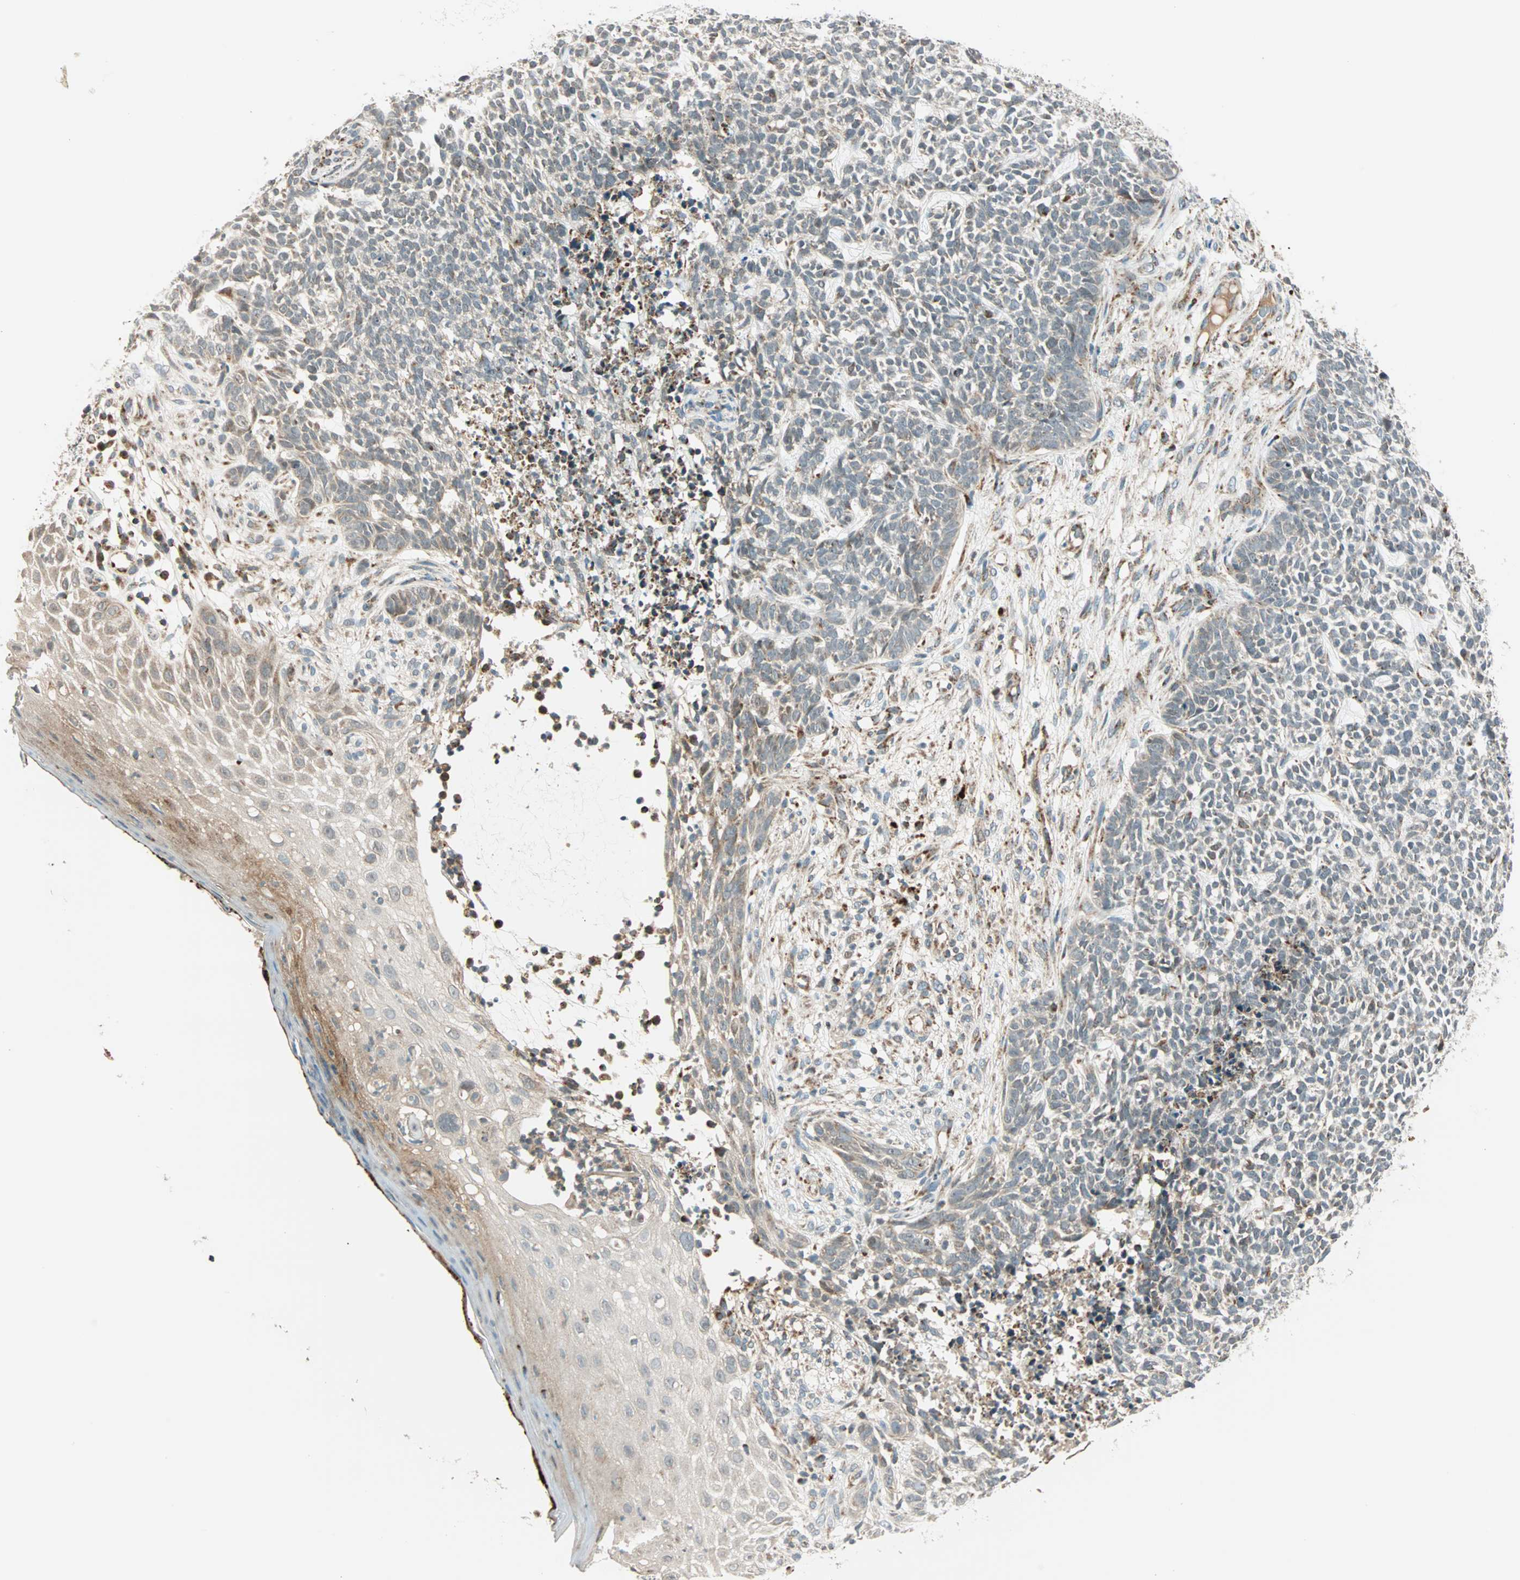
{"staining": {"intensity": "negative", "quantity": "none", "location": "none"}, "tissue": "skin cancer", "cell_type": "Tumor cells", "image_type": "cancer", "snomed": [{"axis": "morphology", "description": "Basal cell carcinoma"}, {"axis": "topography", "description": "Skin"}], "caption": "A photomicrograph of human skin basal cell carcinoma is negative for staining in tumor cells.", "gene": "SPRY4", "patient": {"sex": "female", "age": 84}}